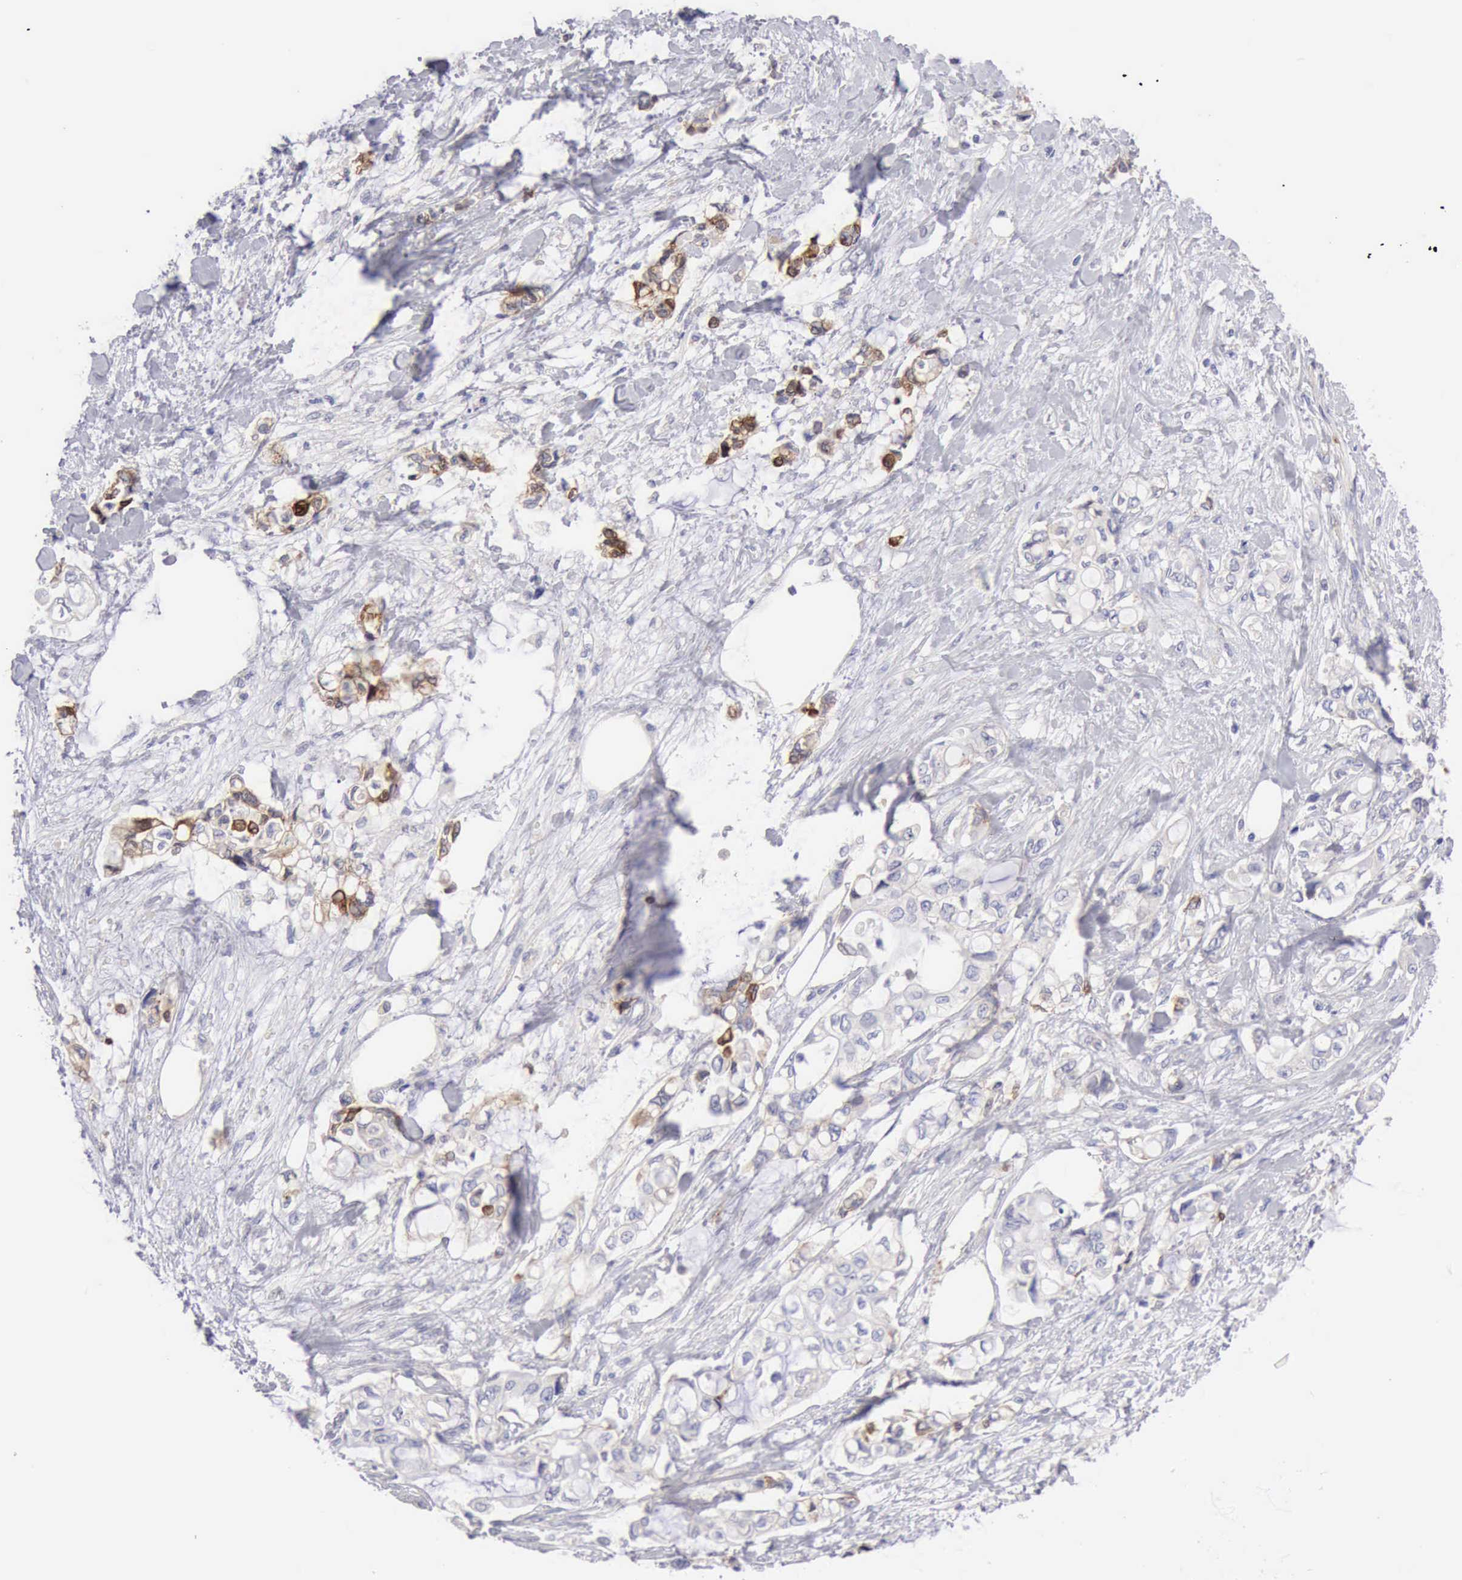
{"staining": {"intensity": "moderate", "quantity": "25%-75%", "location": "cytoplasmic/membranous"}, "tissue": "pancreatic cancer", "cell_type": "Tumor cells", "image_type": "cancer", "snomed": [{"axis": "morphology", "description": "Adenocarcinoma, NOS"}, {"axis": "topography", "description": "Pancreas"}], "caption": "Moderate cytoplasmic/membranous expression is present in approximately 25%-75% of tumor cells in pancreatic cancer (adenocarcinoma).", "gene": "APP", "patient": {"sex": "female", "age": 70}}